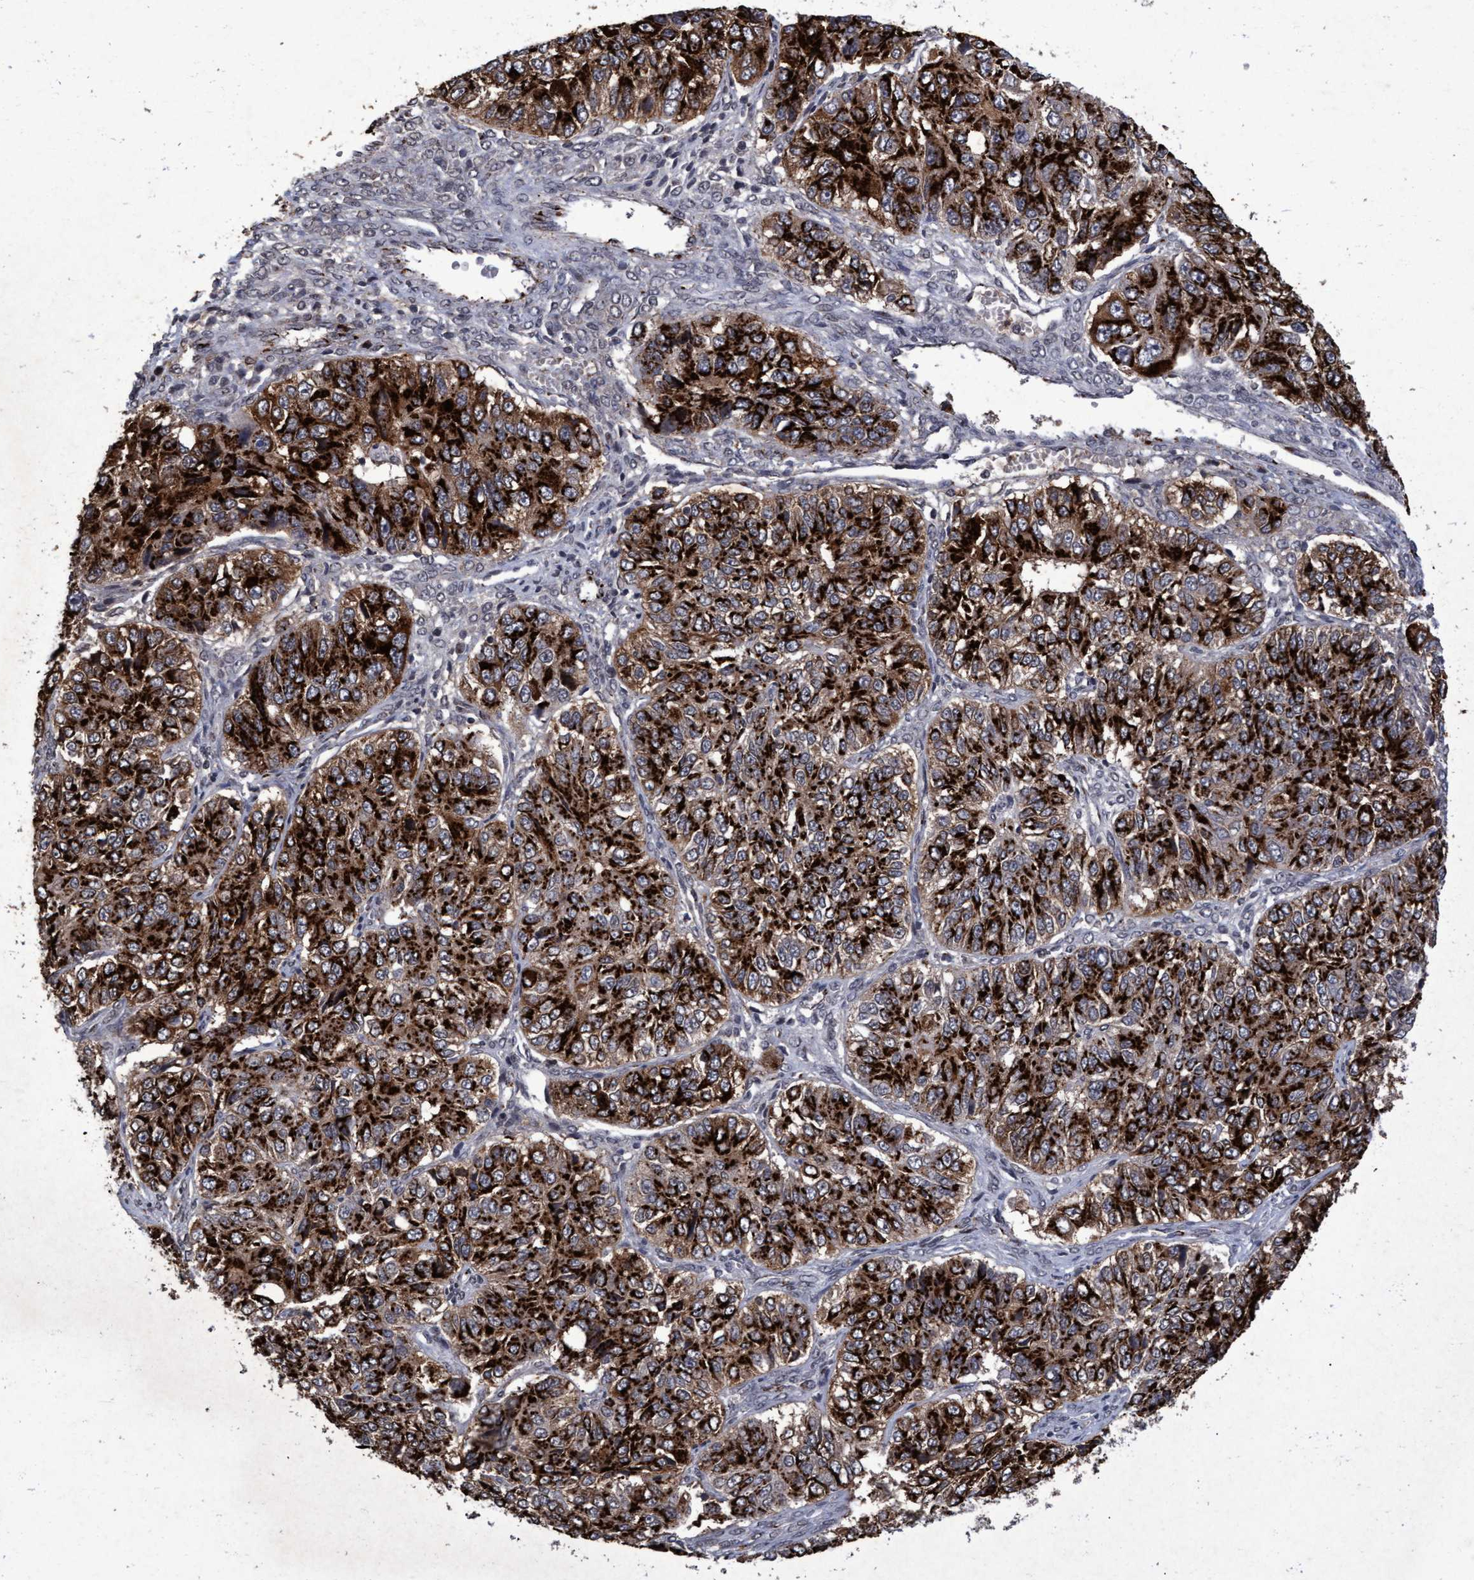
{"staining": {"intensity": "strong", "quantity": ">75%", "location": "cytoplasmic/membranous"}, "tissue": "ovarian cancer", "cell_type": "Tumor cells", "image_type": "cancer", "snomed": [{"axis": "morphology", "description": "Carcinoma, endometroid"}, {"axis": "topography", "description": "Ovary"}], "caption": "Ovarian endometroid carcinoma stained for a protein (brown) displays strong cytoplasmic/membranous positive staining in about >75% of tumor cells.", "gene": "GALC", "patient": {"sex": "female", "age": 51}}